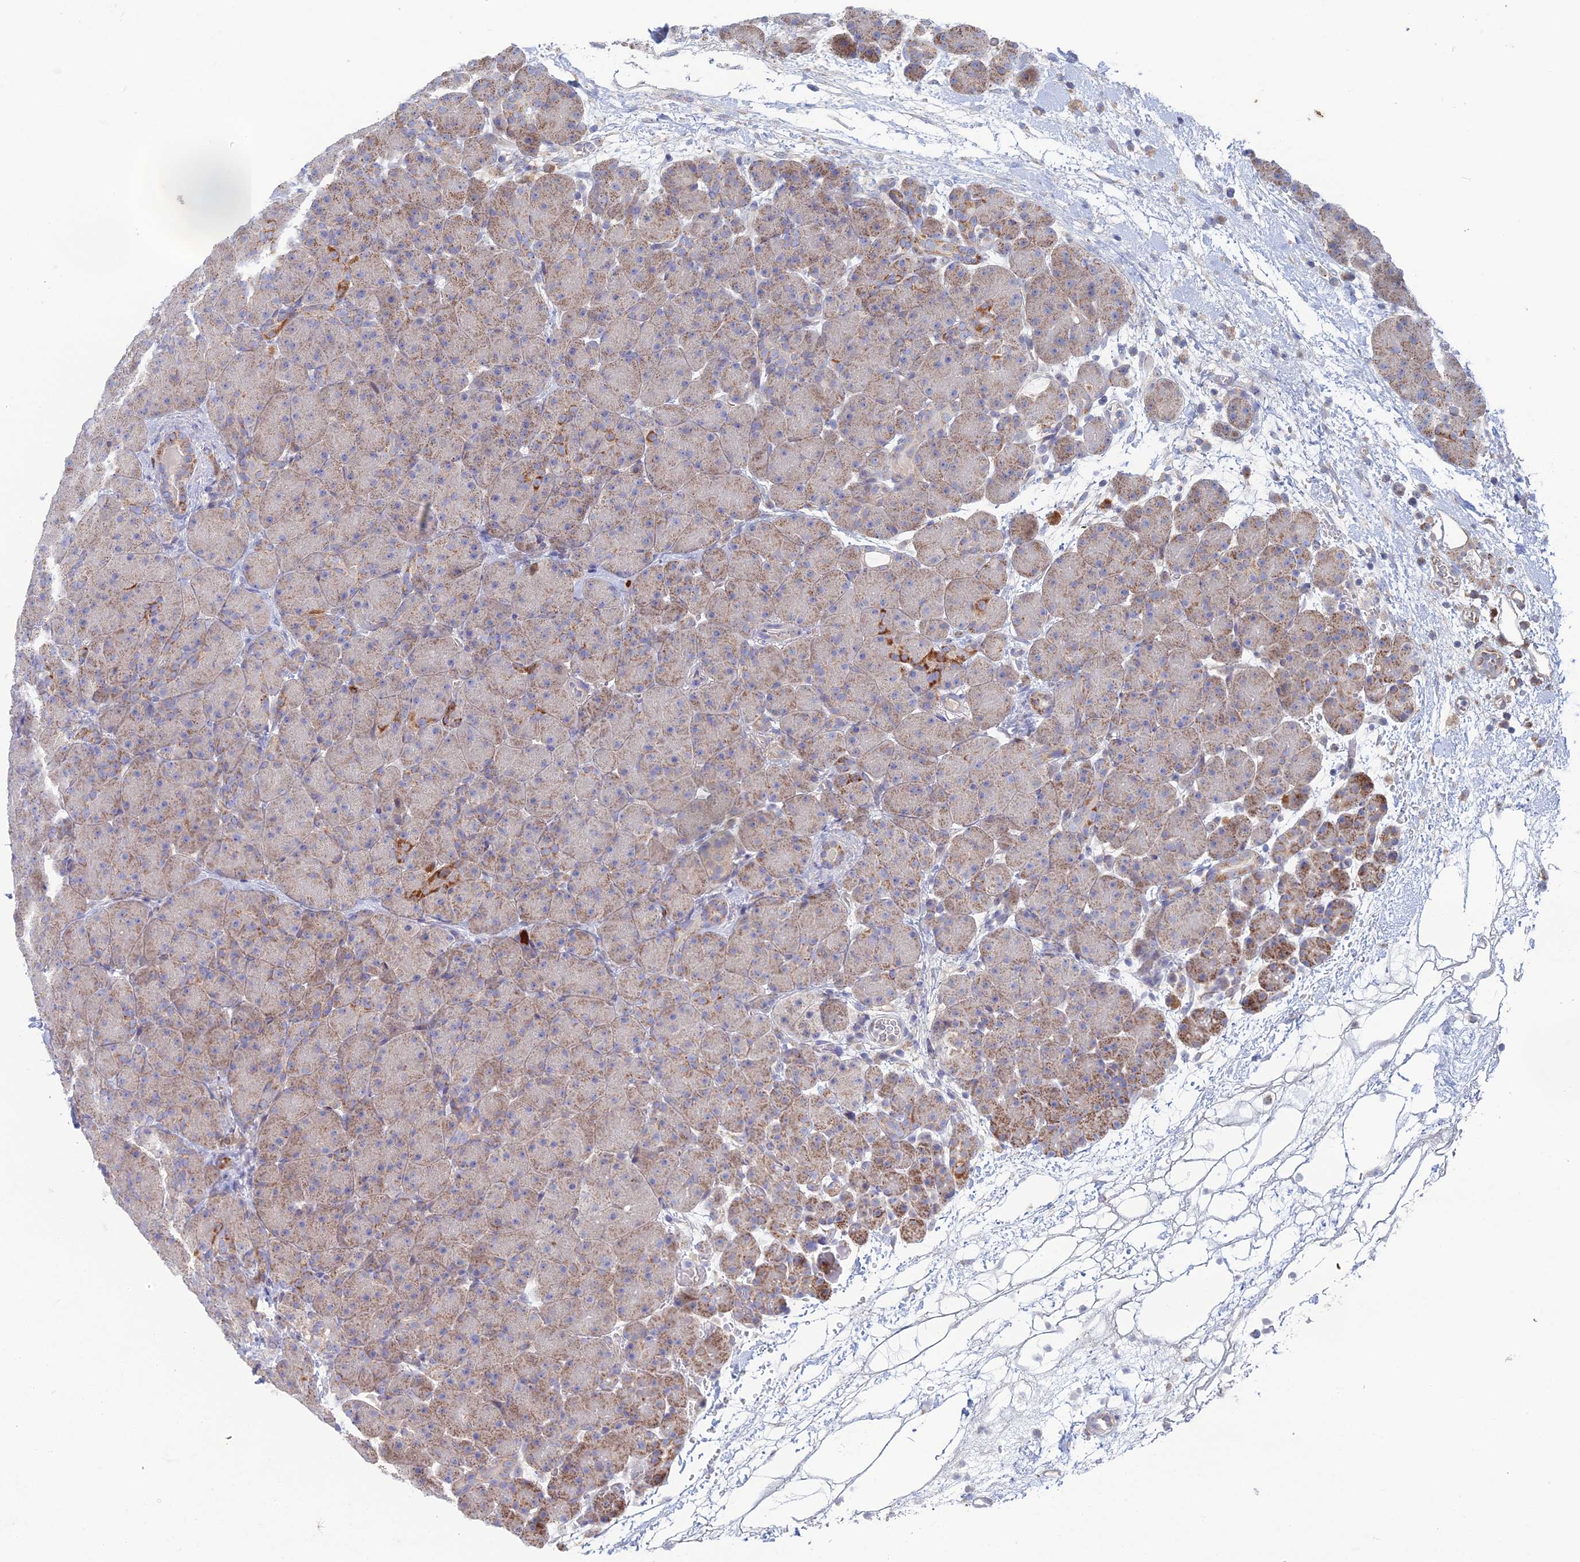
{"staining": {"intensity": "strong", "quantity": "<25%", "location": "cytoplasmic/membranous"}, "tissue": "pancreas", "cell_type": "Exocrine glandular cells", "image_type": "normal", "snomed": [{"axis": "morphology", "description": "Normal tissue, NOS"}, {"axis": "topography", "description": "Pancreas"}], "caption": "An image of pancreas stained for a protein shows strong cytoplasmic/membranous brown staining in exocrine glandular cells.", "gene": "ARL16", "patient": {"sex": "male", "age": 66}}